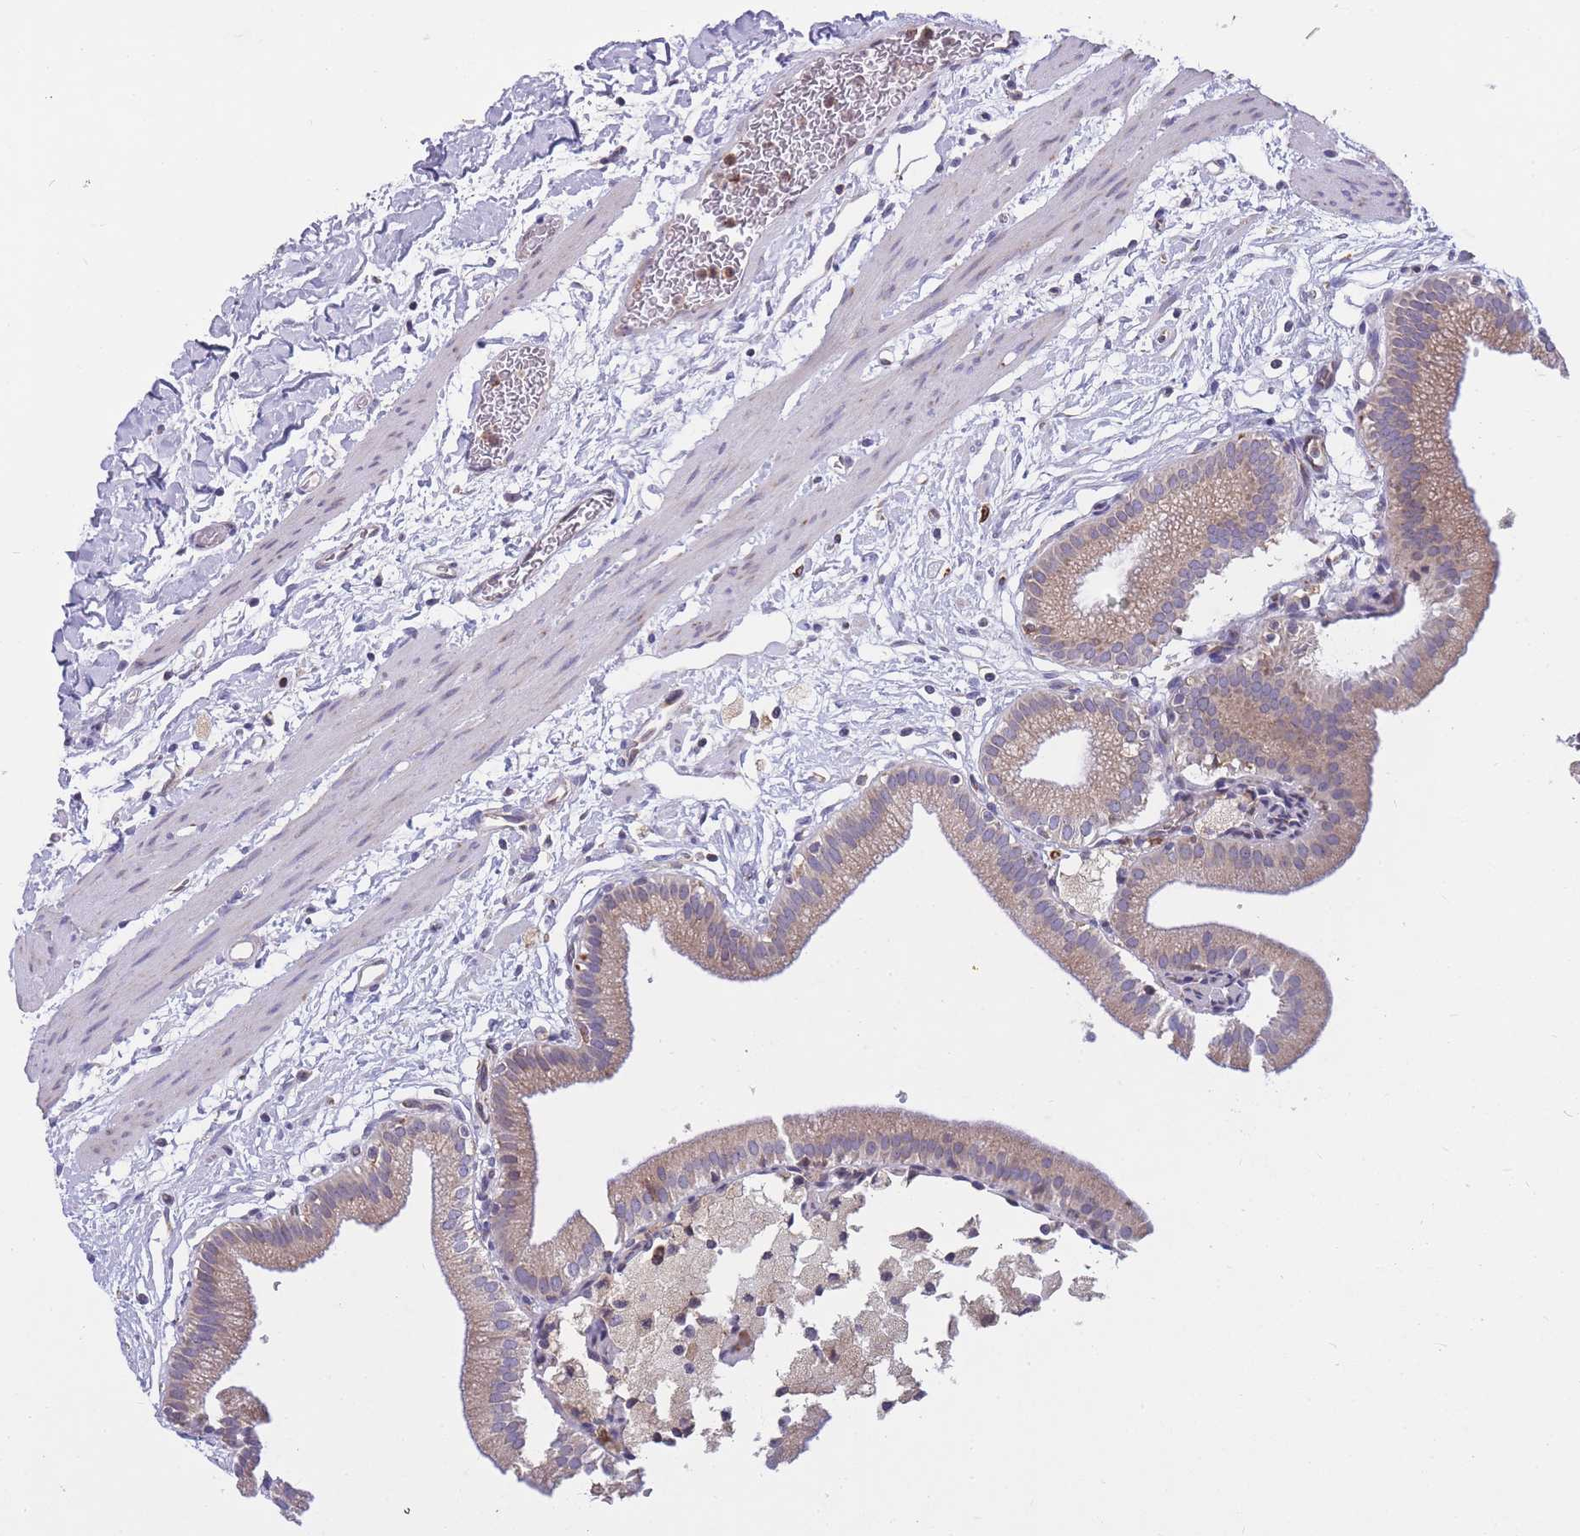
{"staining": {"intensity": "moderate", "quantity": ">75%", "location": "cytoplasmic/membranous"}, "tissue": "gallbladder", "cell_type": "Glandular cells", "image_type": "normal", "snomed": [{"axis": "morphology", "description": "Normal tissue, NOS"}, {"axis": "topography", "description": "Gallbladder"}], "caption": "Human gallbladder stained for a protein (brown) shows moderate cytoplasmic/membranous positive expression in about >75% of glandular cells.", "gene": "ZNF662", "patient": {"sex": "male", "age": 55}}